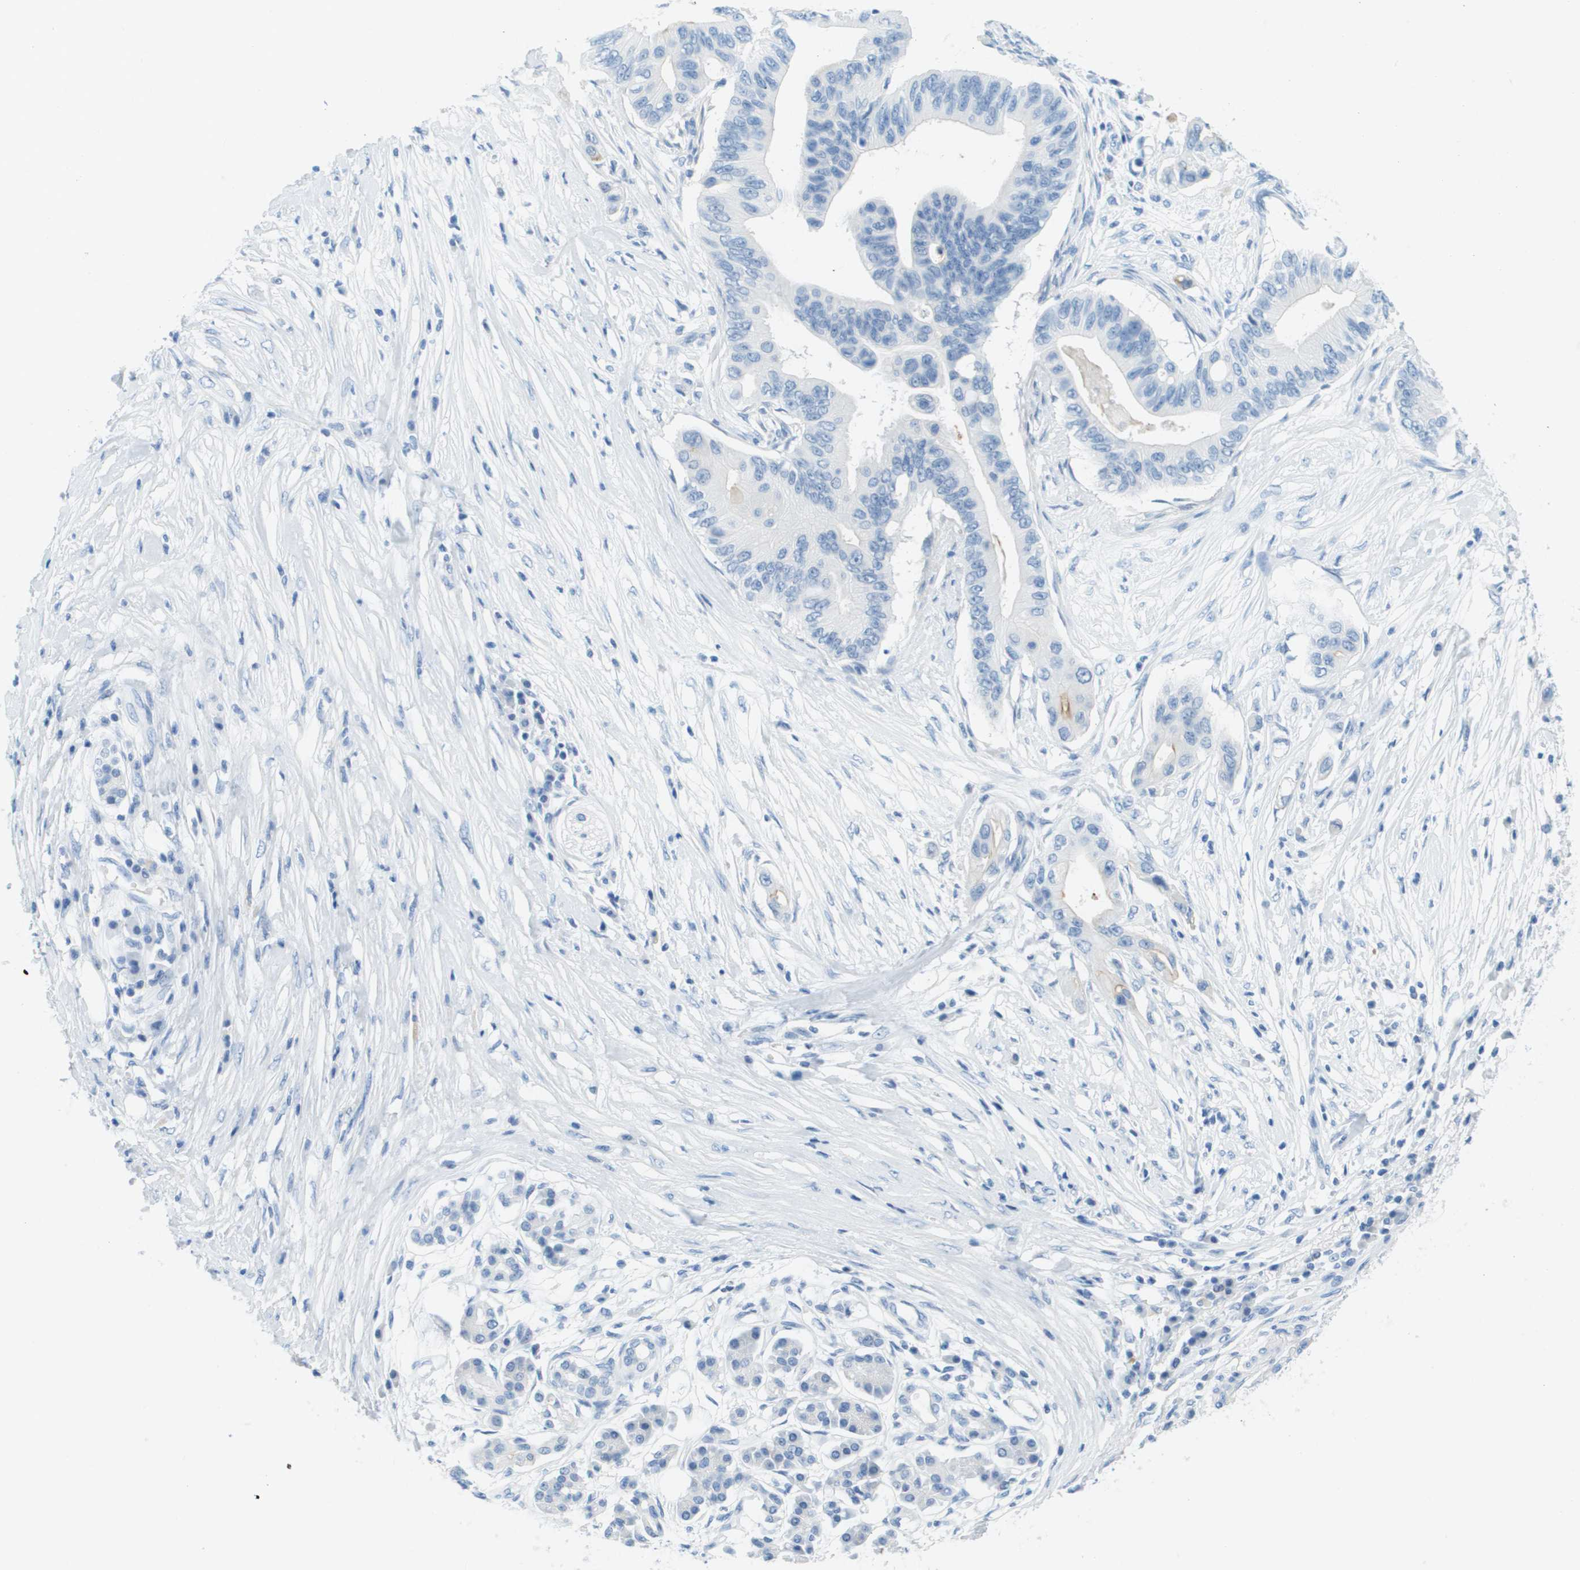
{"staining": {"intensity": "weak", "quantity": "<25%", "location": "cytoplasmic/membranous"}, "tissue": "pancreatic cancer", "cell_type": "Tumor cells", "image_type": "cancer", "snomed": [{"axis": "morphology", "description": "Adenocarcinoma, NOS"}, {"axis": "topography", "description": "Pancreas"}], "caption": "Tumor cells show no significant positivity in pancreatic cancer. The staining was performed using DAB to visualize the protein expression in brown, while the nuclei were stained in blue with hematoxylin (Magnification: 20x).", "gene": "CDHR2", "patient": {"sex": "male", "age": 77}}